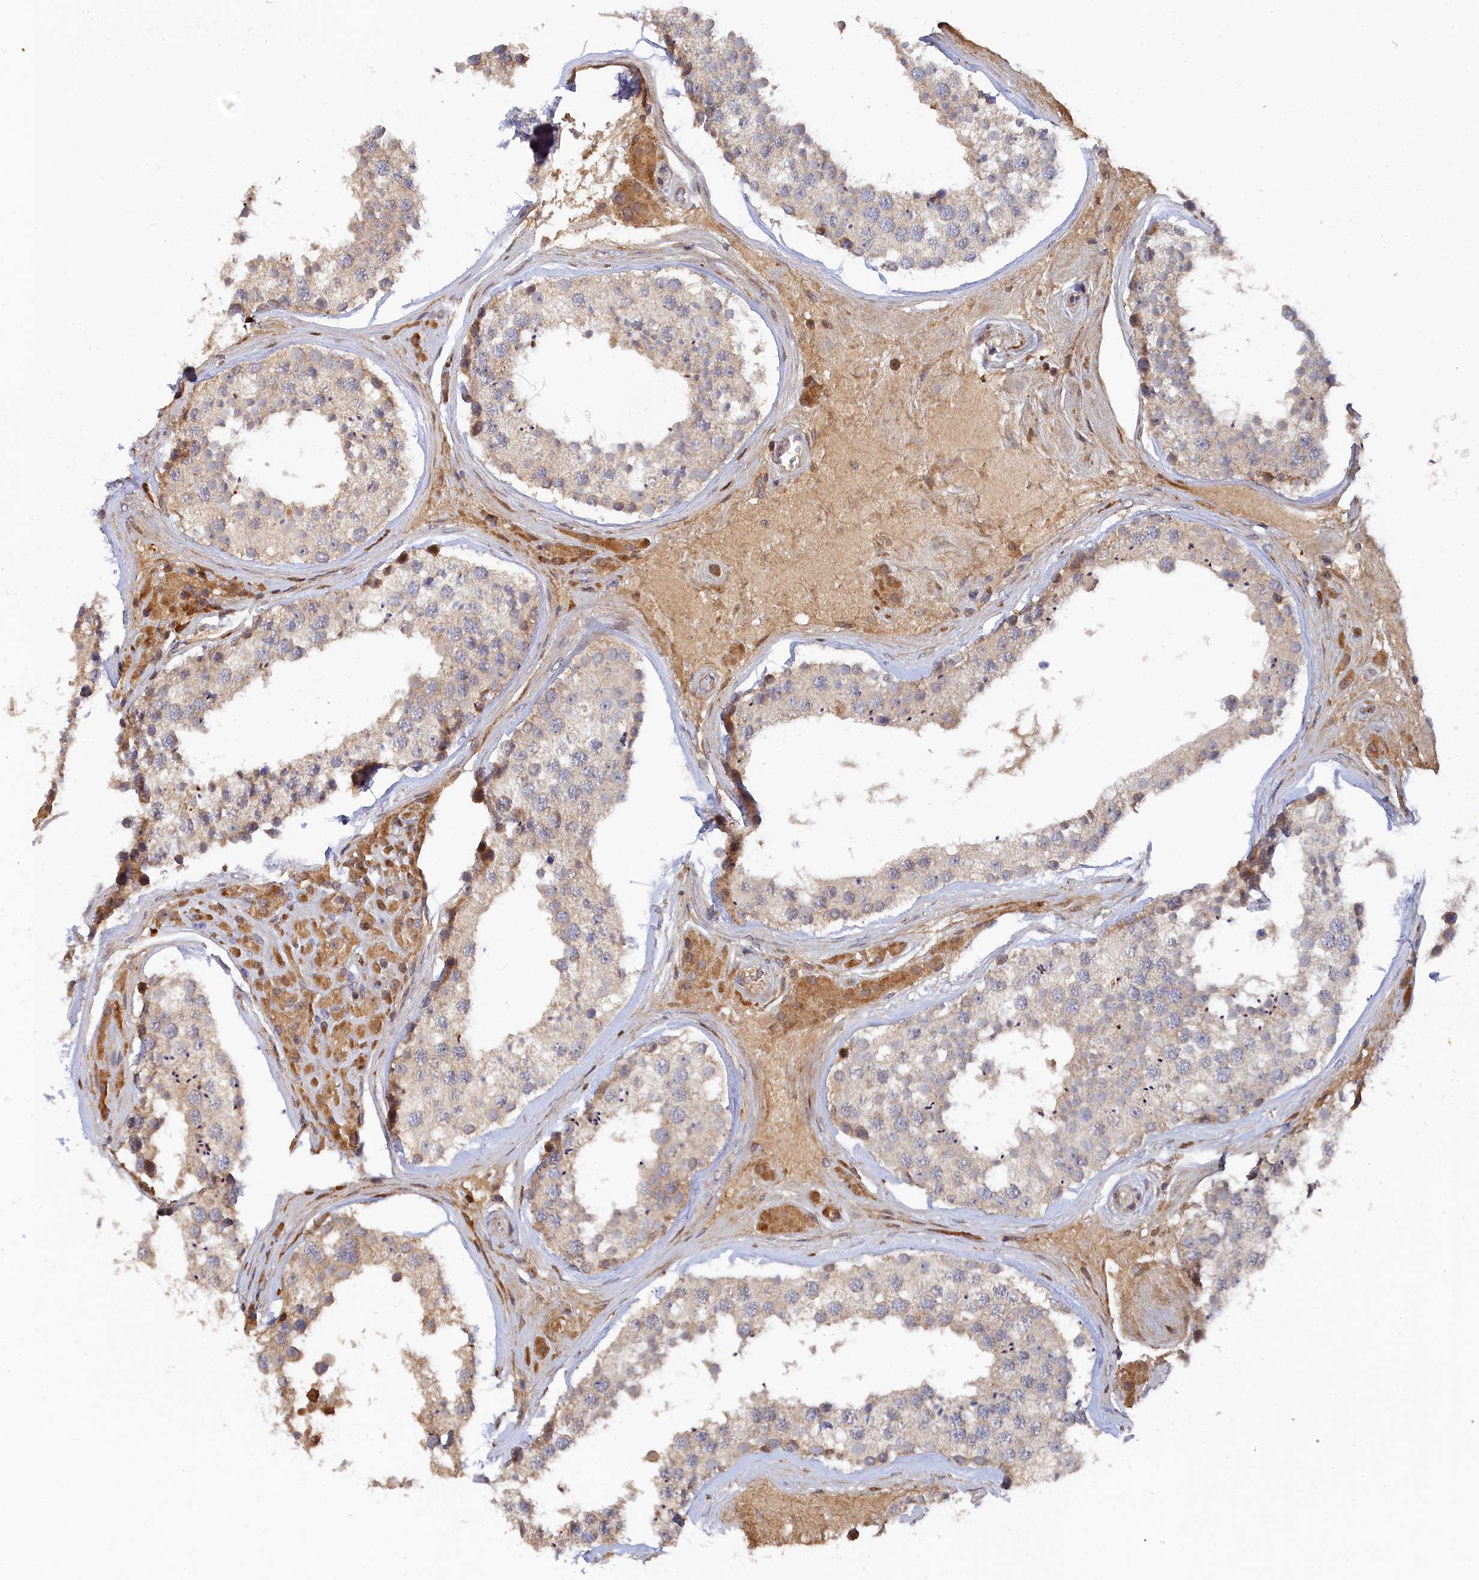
{"staining": {"intensity": "moderate", "quantity": "<25%", "location": "cytoplasmic/membranous"}, "tissue": "testis", "cell_type": "Cells in seminiferous ducts", "image_type": "normal", "snomed": [{"axis": "morphology", "description": "Normal tissue, NOS"}, {"axis": "topography", "description": "Testis"}], "caption": "Immunohistochemistry (DAB) staining of benign testis demonstrates moderate cytoplasmic/membranous protein expression in about <25% of cells in seminiferous ducts. (DAB (3,3'-diaminobenzidine) = brown stain, brightfield microscopy at high magnification).", "gene": "SPATA5L1", "patient": {"sex": "male", "age": 46}}